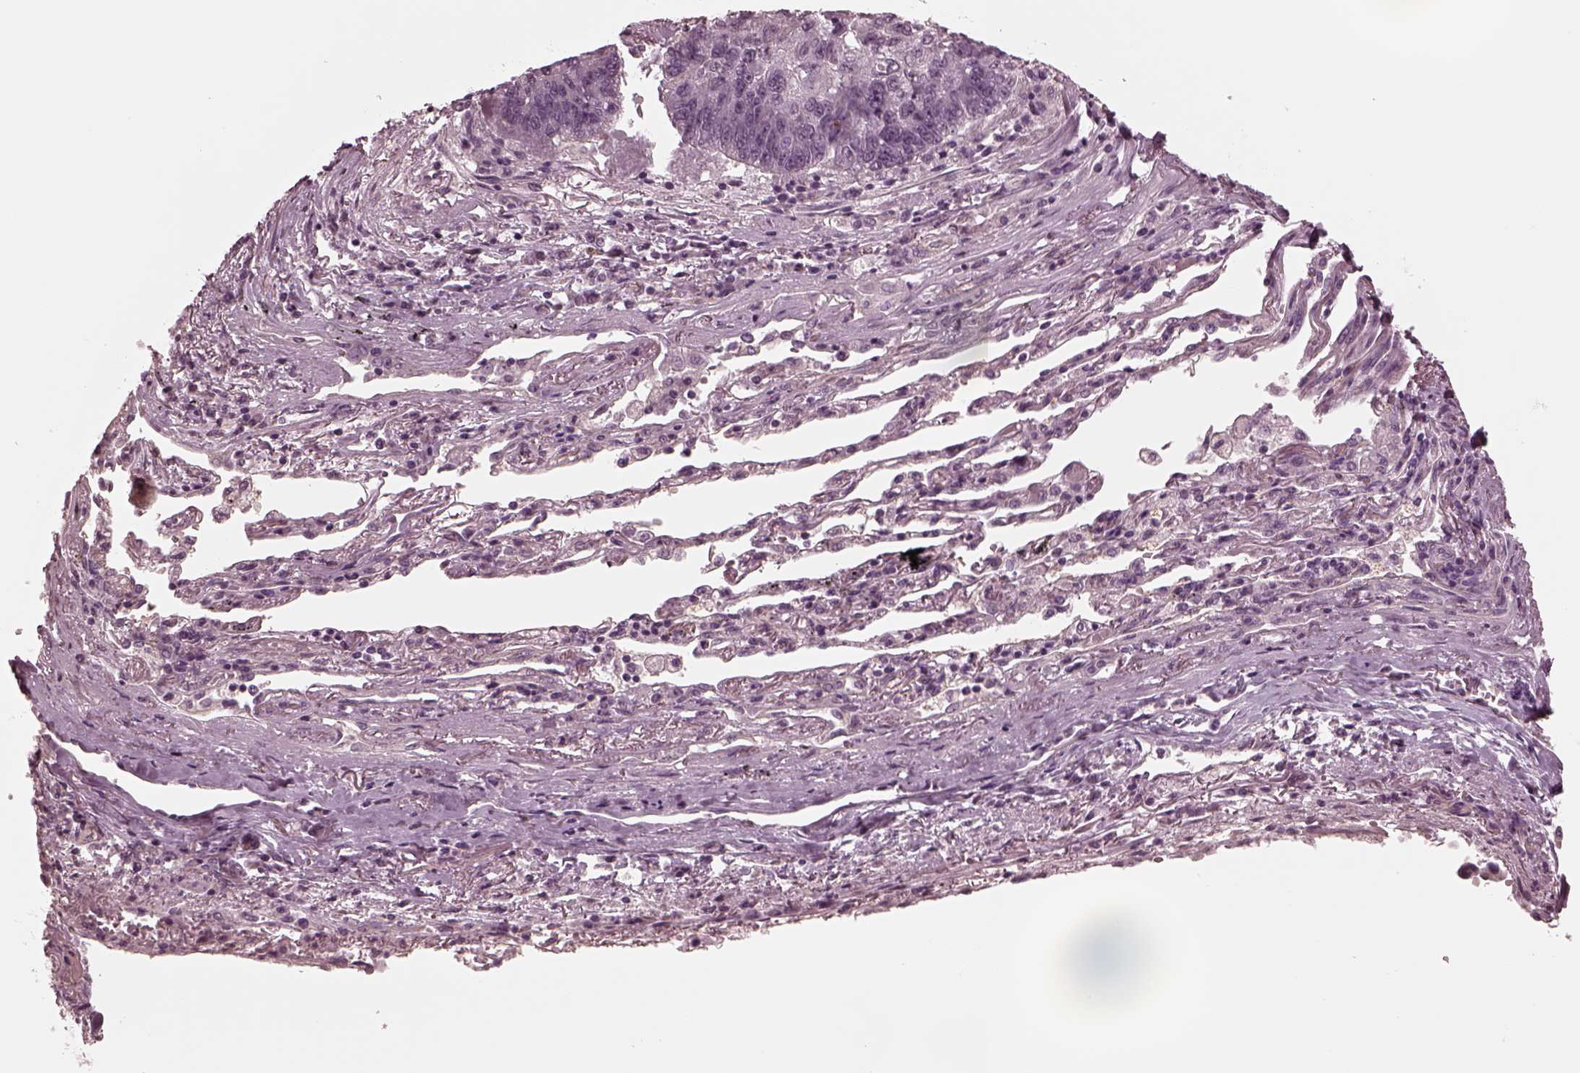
{"staining": {"intensity": "negative", "quantity": "none", "location": "none"}, "tissue": "lung cancer", "cell_type": "Tumor cells", "image_type": "cancer", "snomed": [{"axis": "morphology", "description": "Squamous cell carcinoma, NOS"}, {"axis": "topography", "description": "Lung"}], "caption": "Tumor cells show no significant expression in lung cancer. (Stains: DAB (3,3'-diaminobenzidine) IHC with hematoxylin counter stain, Microscopy: brightfield microscopy at high magnification).", "gene": "KIF6", "patient": {"sex": "male", "age": 73}}